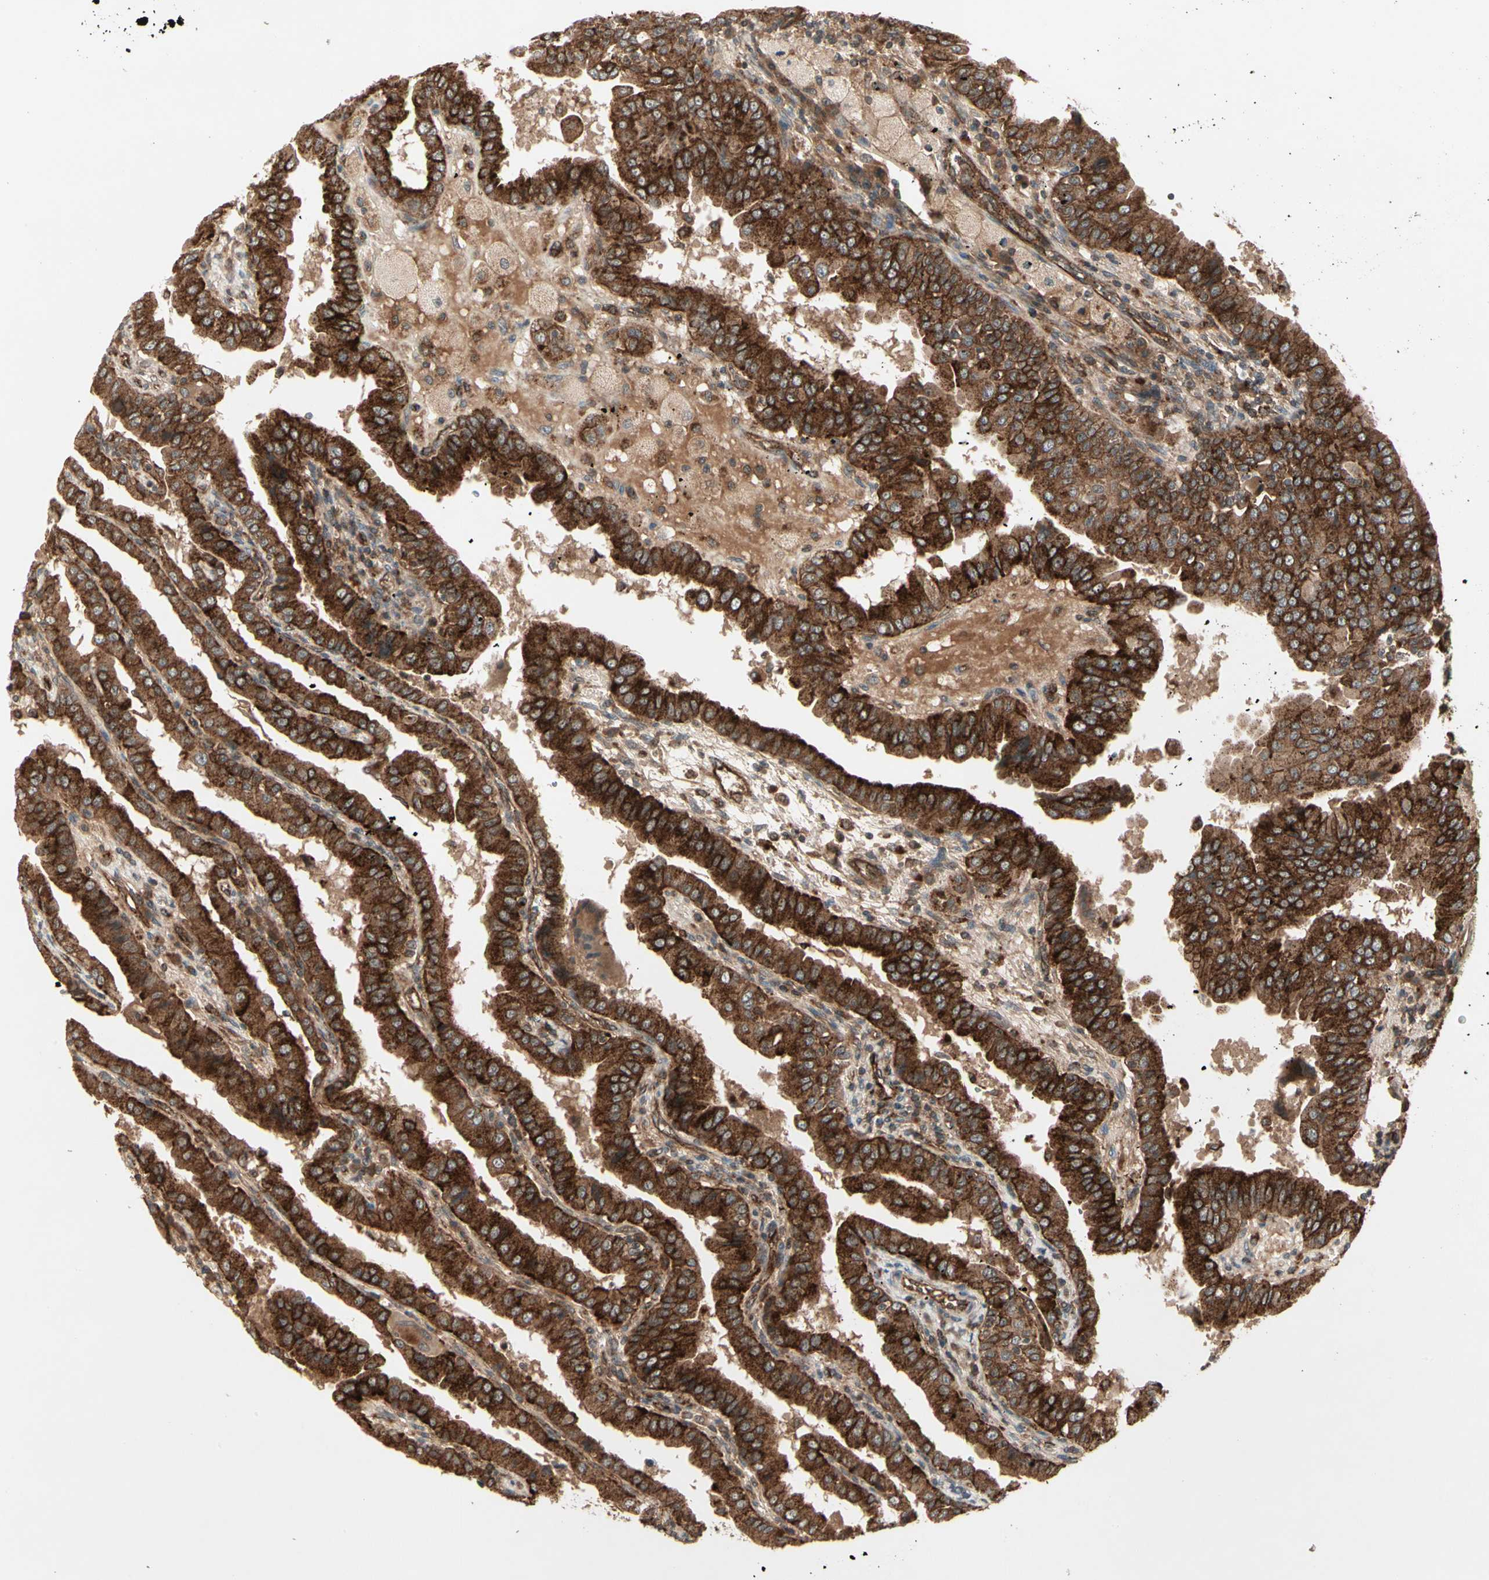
{"staining": {"intensity": "strong", "quantity": ">75%", "location": "cytoplasmic/membranous"}, "tissue": "thyroid cancer", "cell_type": "Tumor cells", "image_type": "cancer", "snomed": [{"axis": "morphology", "description": "Papillary adenocarcinoma, NOS"}, {"axis": "topography", "description": "Thyroid gland"}], "caption": "A high-resolution image shows IHC staining of thyroid papillary adenocarcinoma, which exhibits strong cytoplasmic/membranous staining in approximately >75% of tumor cells.", "gene": "FLOT1", "patient": {"sex": "male", "age": 33}}